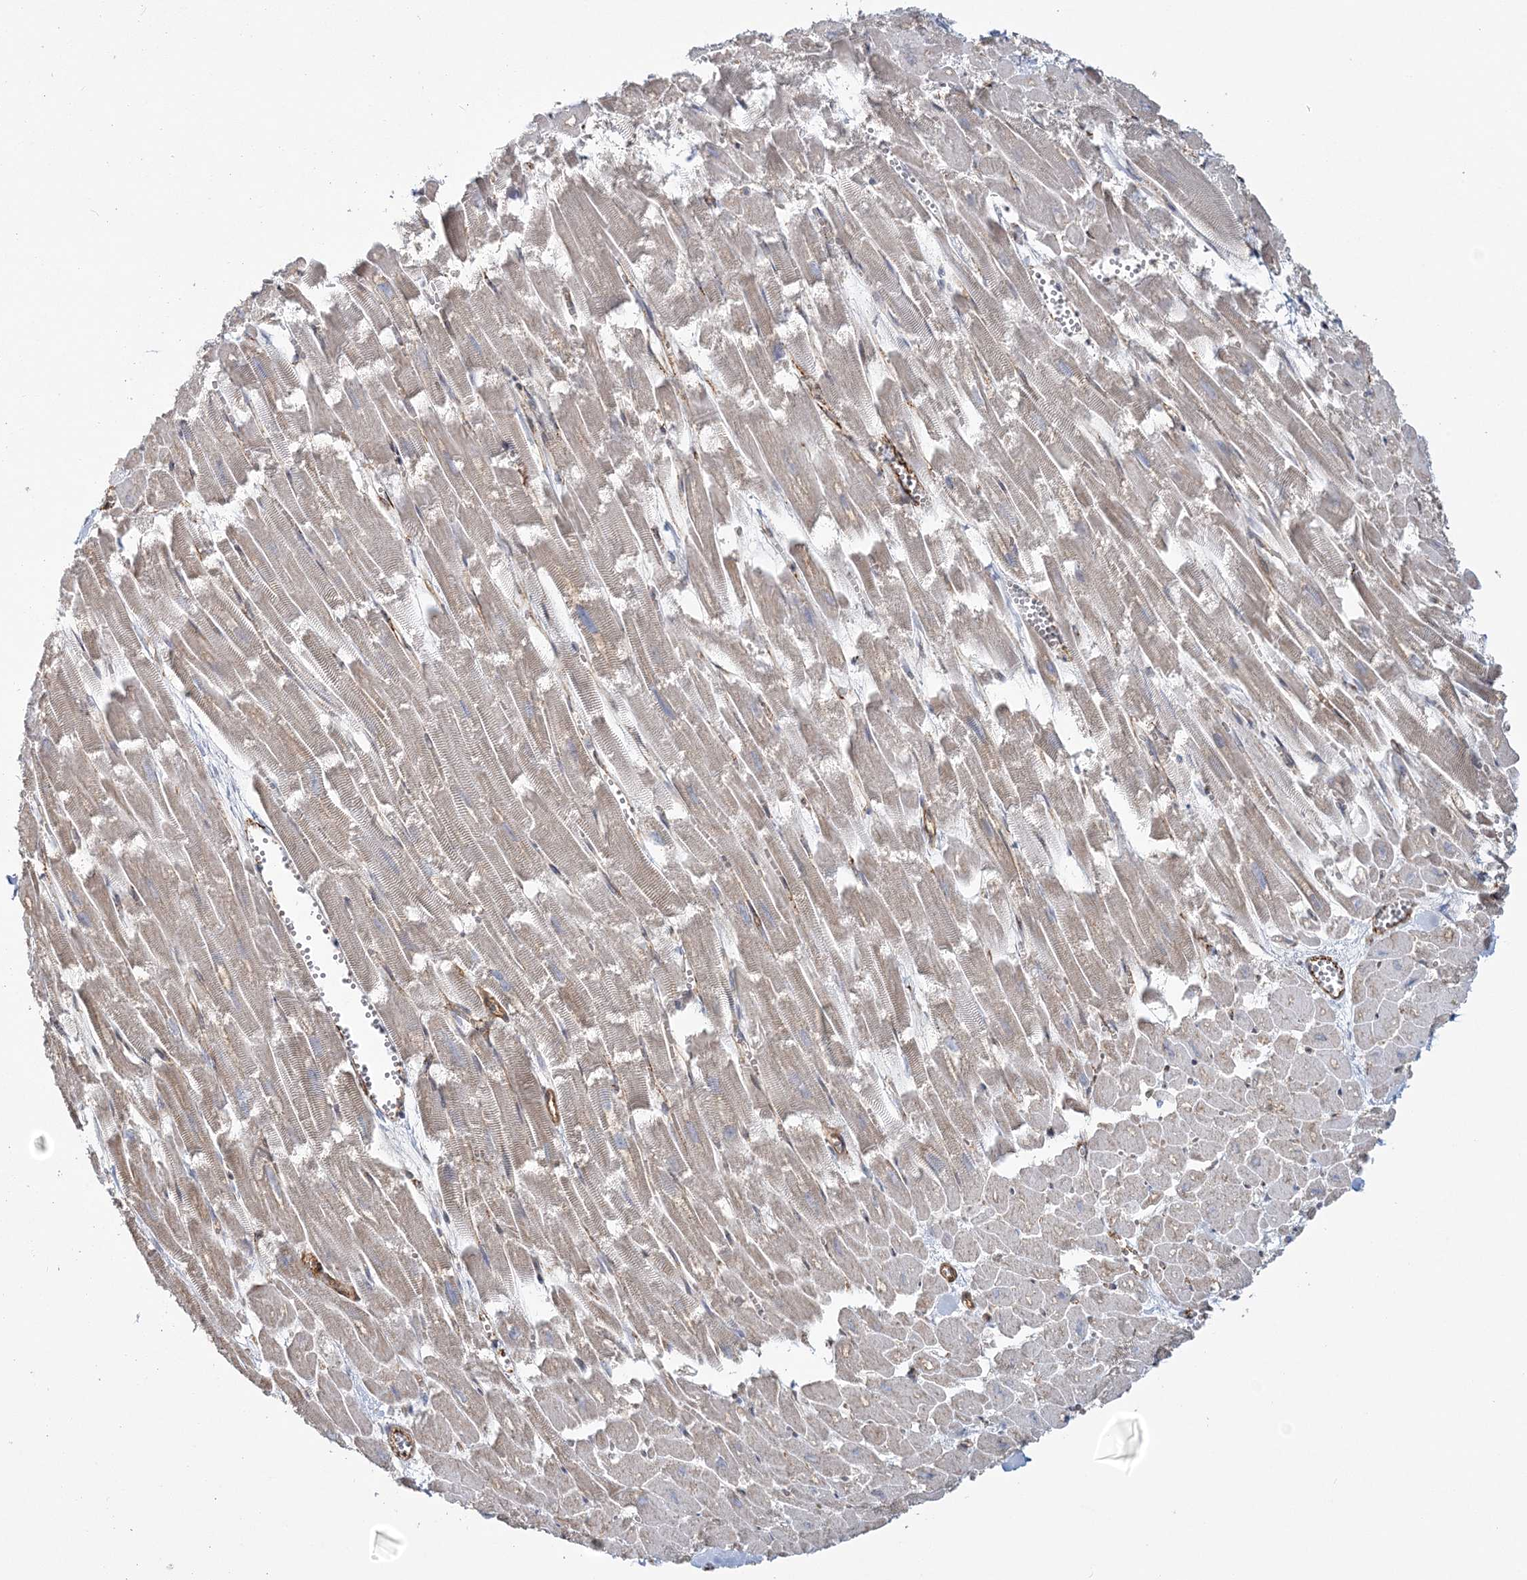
{"staining": {"intensity": "negative", "quantity": "none", "location": "none"}, "tissue": "heart muscle", "cell_type": "Cardiomyocytes", "image_type": "normal", "snomed": [{"axis": "morphology", "description": "Normal tissue, NOS"}, {"axis": "topography", "description": "Heart"}], "caption": "DAB immunohistochemical staining of unremarkable human heart muscle shows no significant expression in cardiomyocytes.", "gene": "AFAP1L2", "patient": {"sex": "male", "age": 54}}